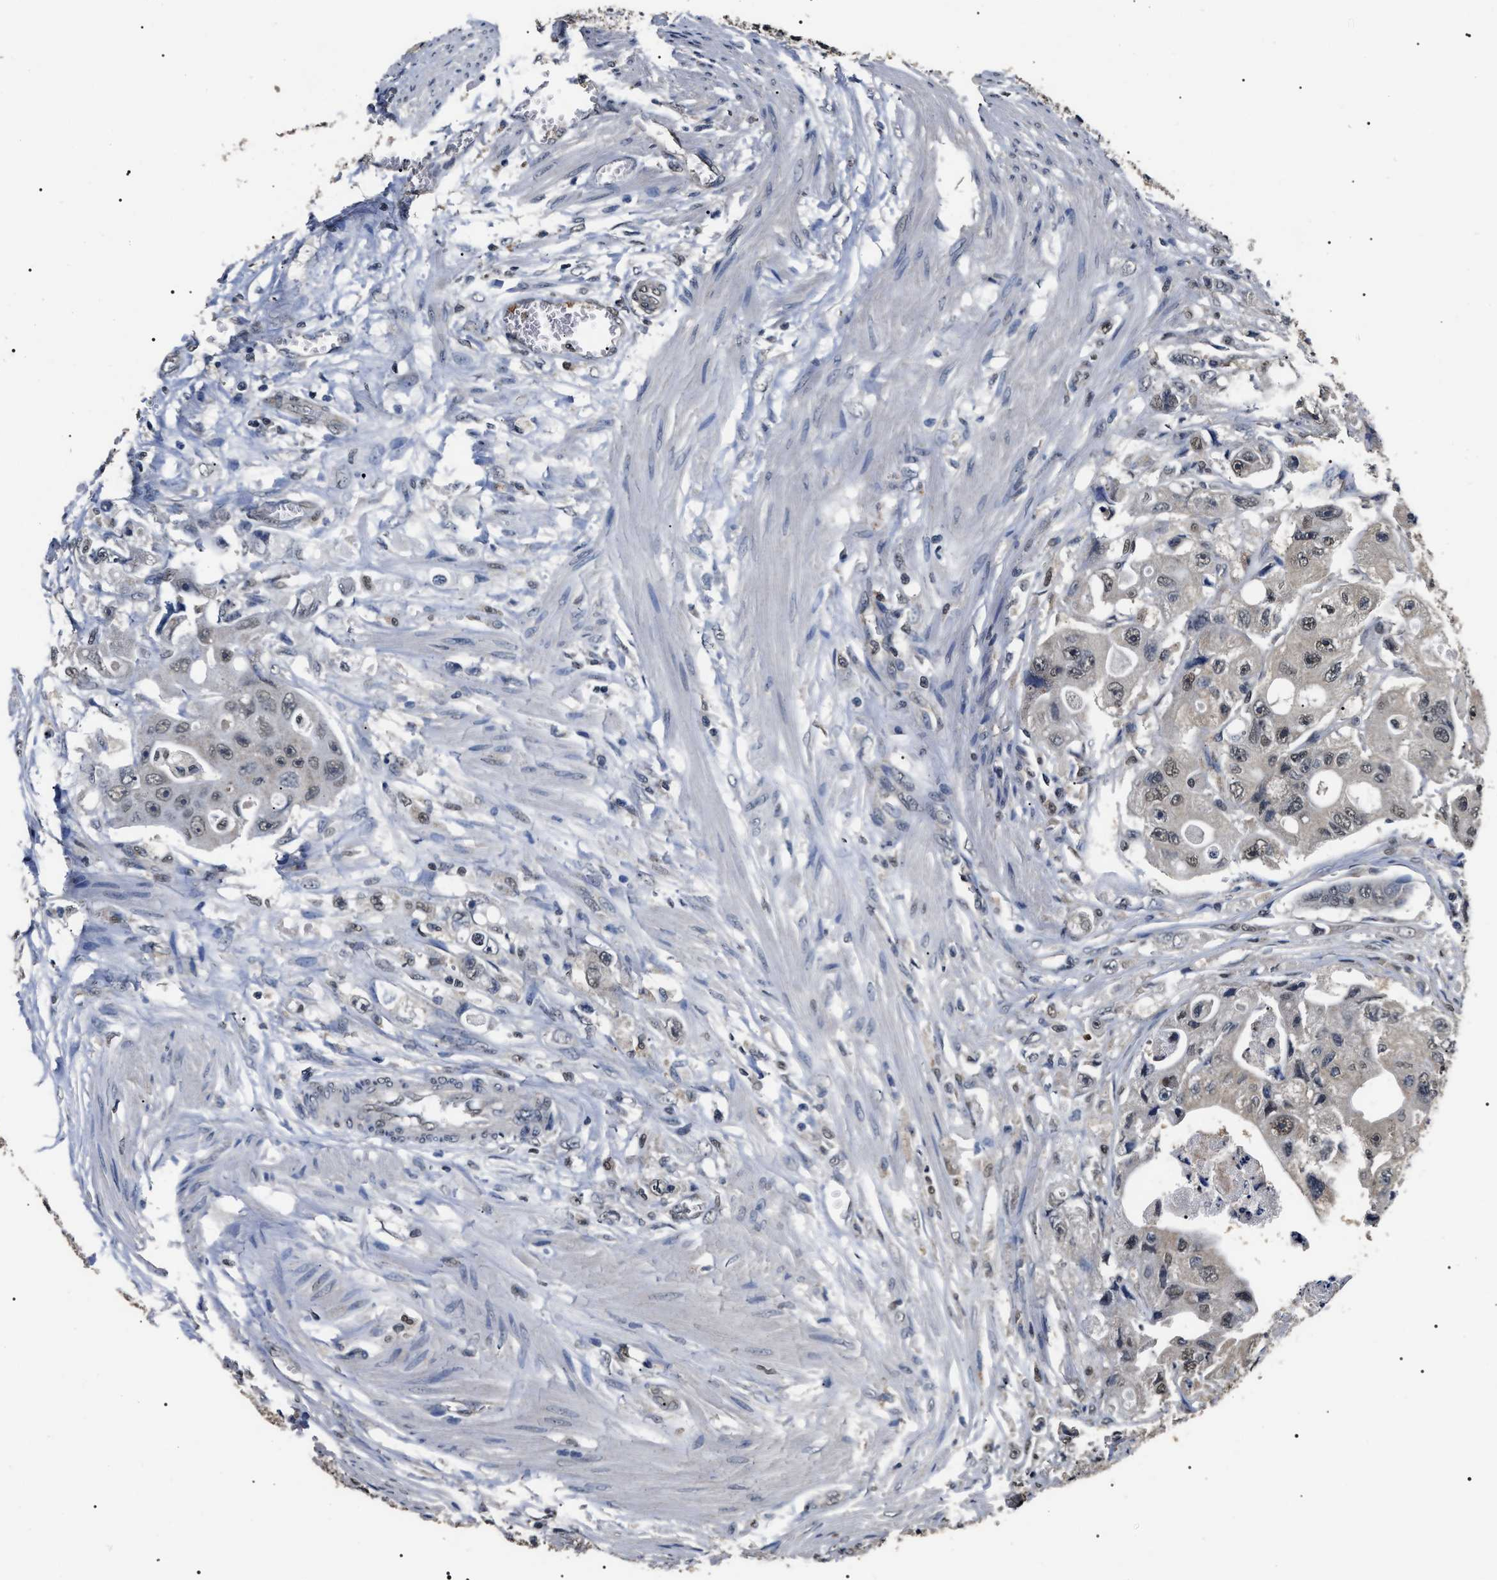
{"staining": {"intensity": "weak", "quantity": ">75%", "location": "nuclear"}, "tissue": "colorectal cancer", "cell_type": "Tumor cells", "image_type": "cancer", "snomed": [{"axis": "morphology", "description": "Adenocarcinoma, NOS"}, {"axis": "topography", "description": "Colon"}], "caption": "Adenocarcinoma (colorectal) tissue reveals weak nuclear positivity in about >75% of tumor cells", "gene": "ANP32E", "patient": {"sex": "female", "age": 46}}